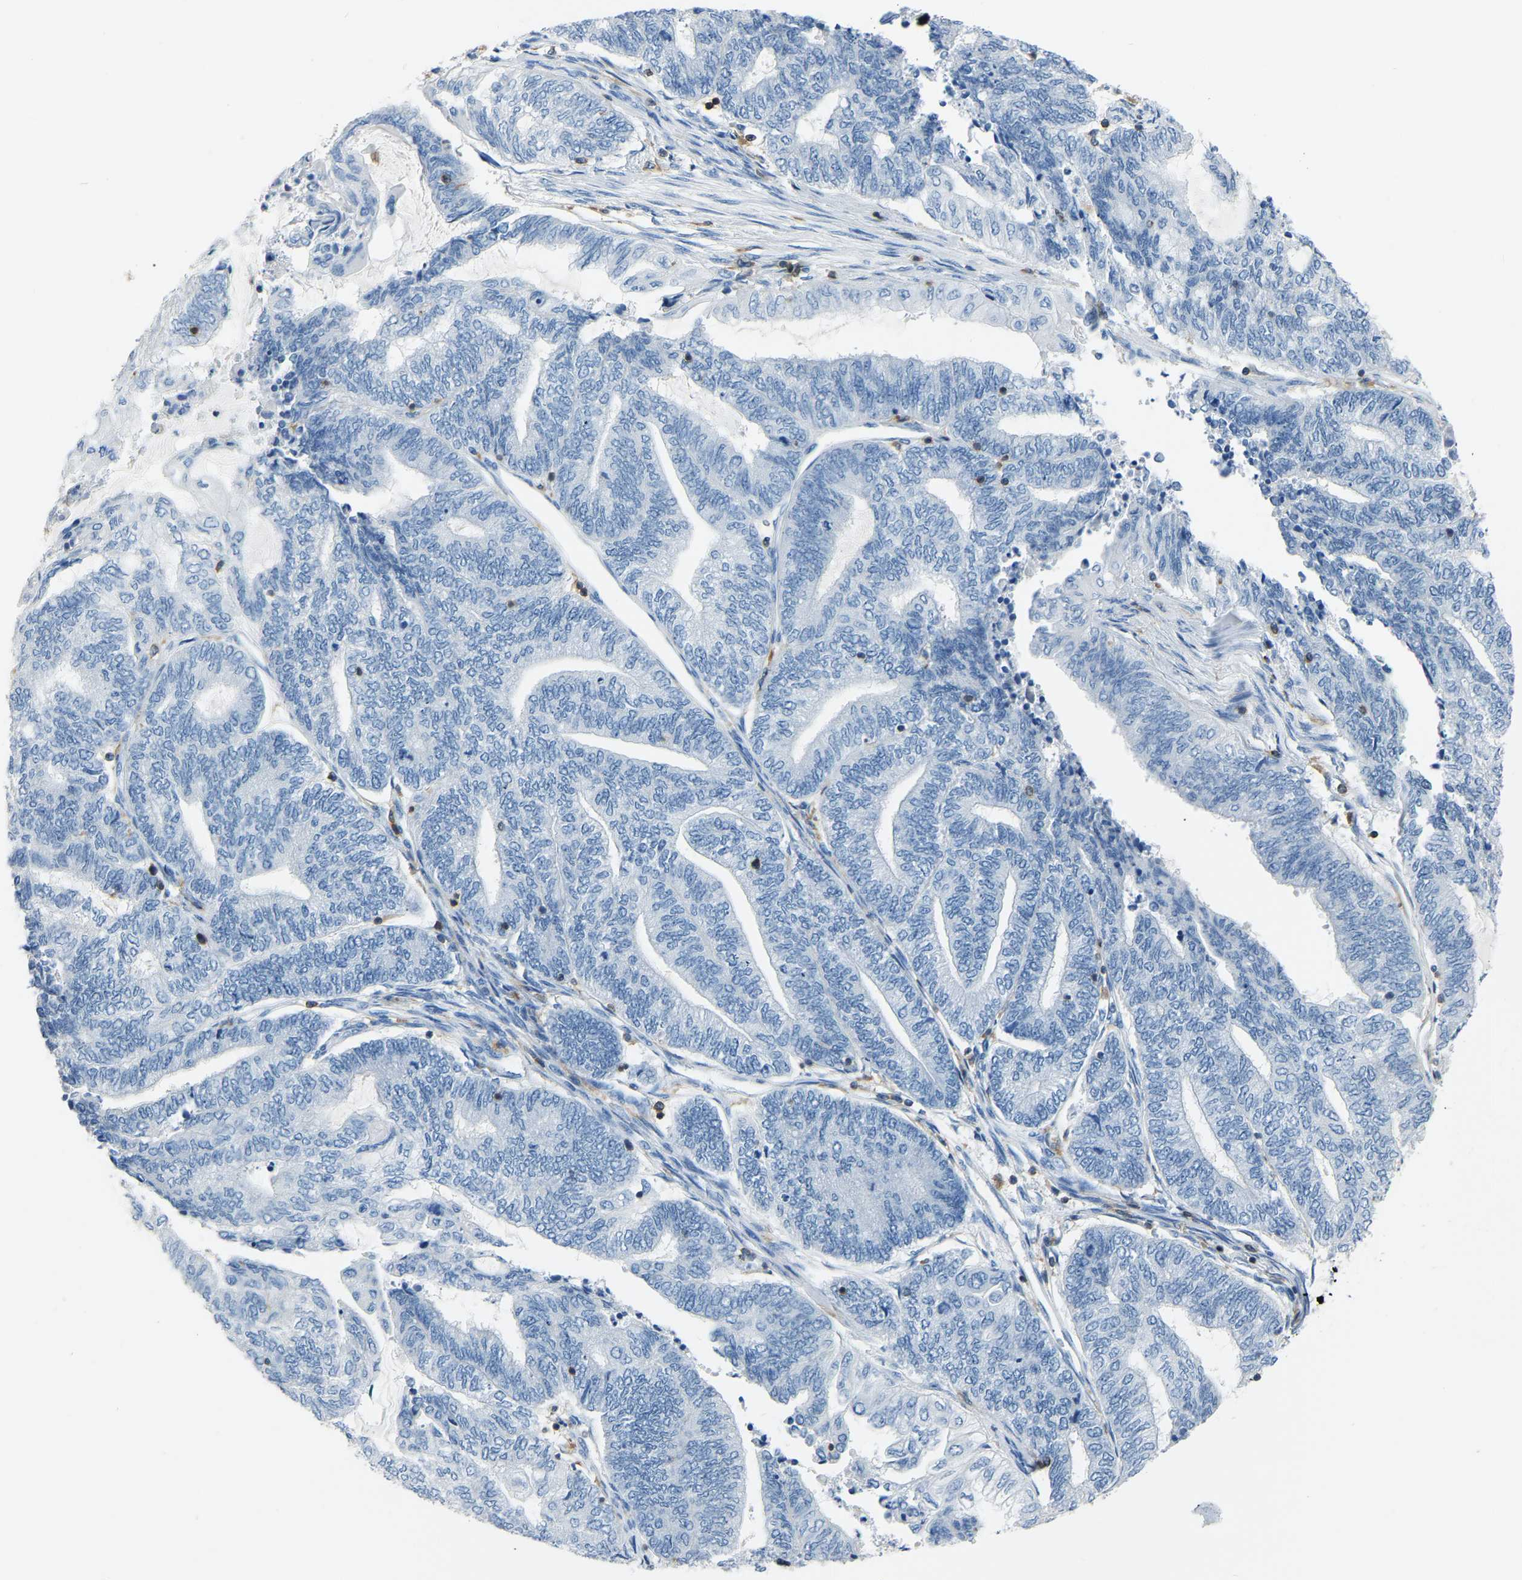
{"staining": {"intensity": "negative", "quantity": "none", "location": "none"}, "tissue": "endometrial cancer", "cell_type": "Tumor cells", "image_type": "cancer", "snomed": [{"axis": "morphology", "description": "Adenocarcinoma, NOS"}, {"axis": "topography", "description": "Uterus"}, {"axis": "topography", "description": "Endometrium"}], "caption": "DAB immunohistochemical staining of endometrial cancer reveals no significant staining in tumor cells.", "gene": "ARHGAP45", "patient": {"sex": "female", "age": 70}}